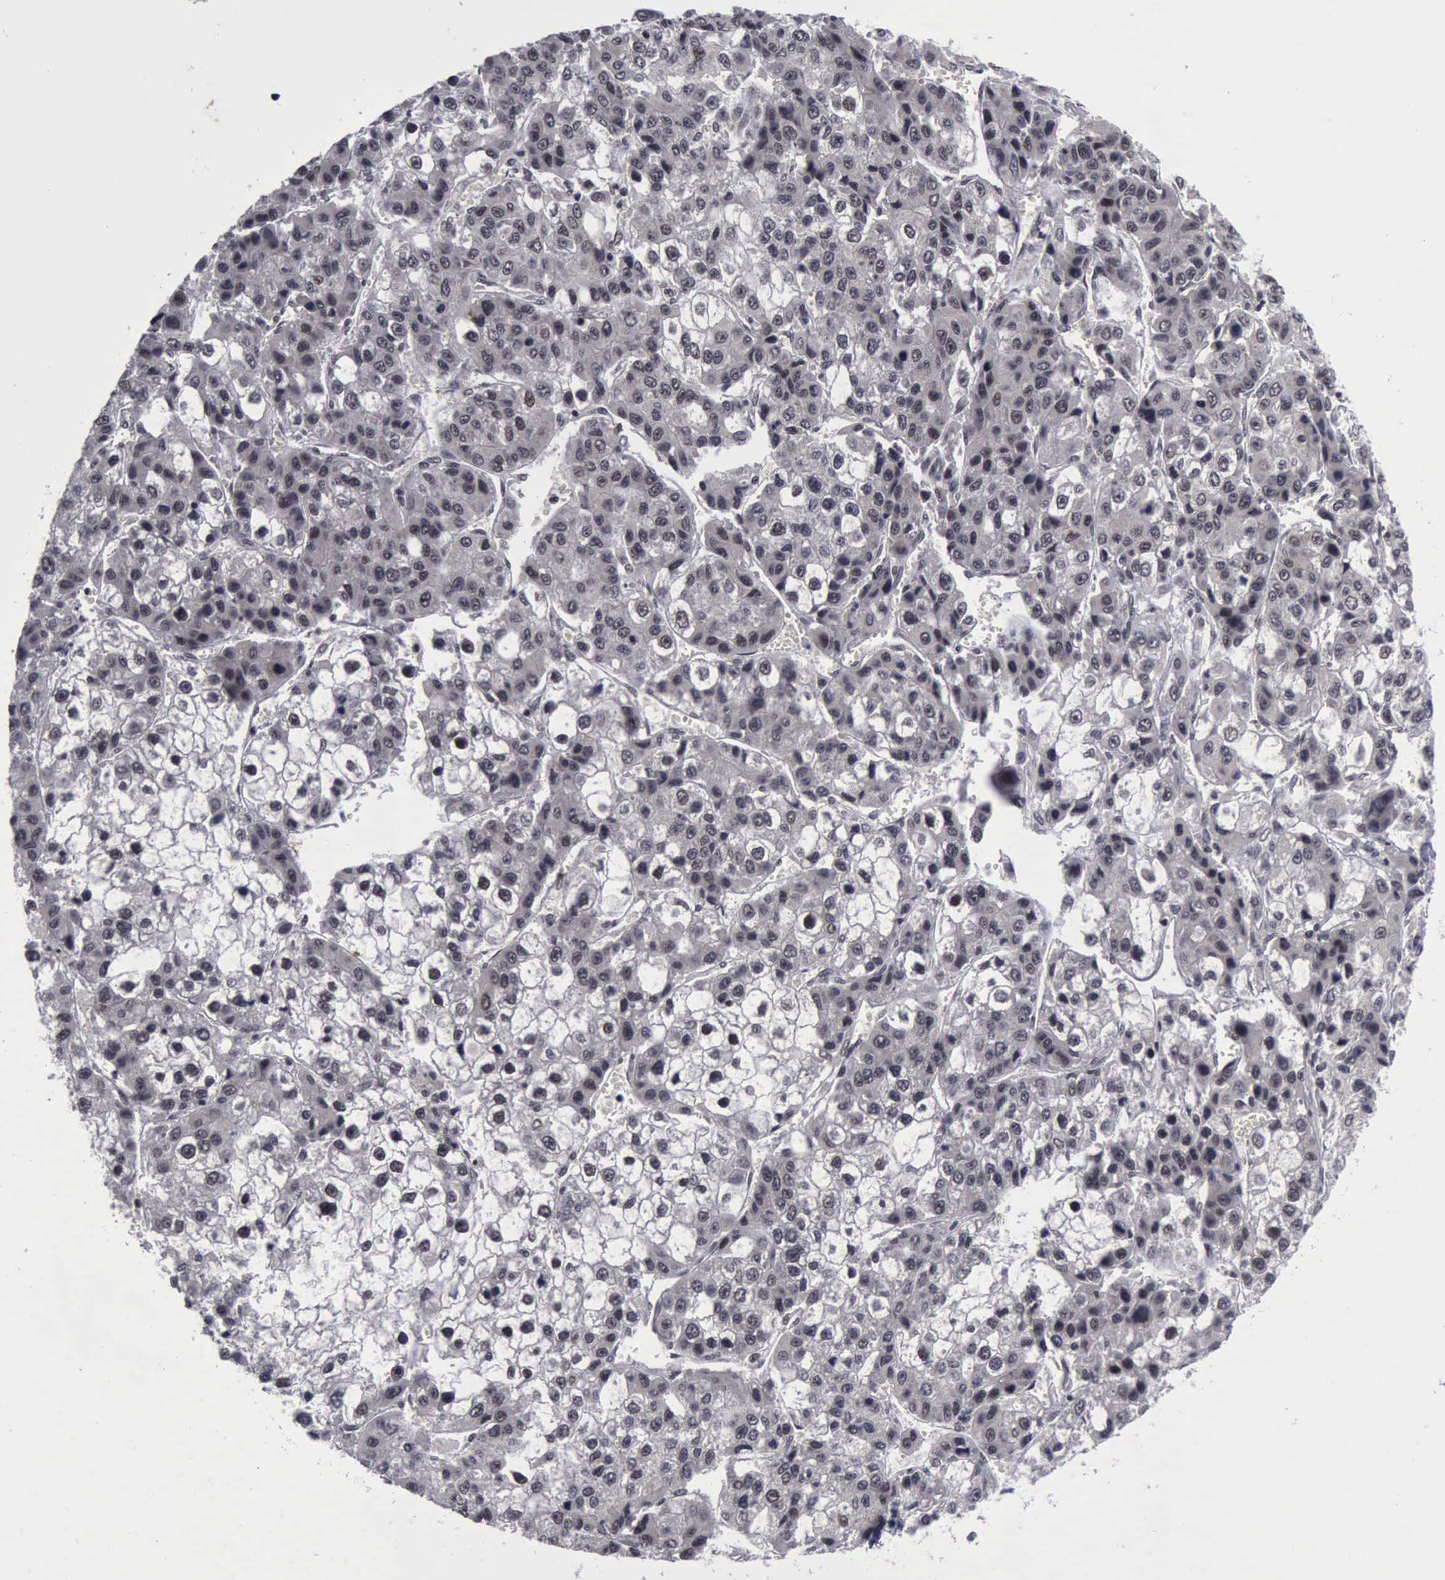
{"staining": {"intensity": "negative", "quantity": "none", "location": "none"}, "tissue": "liver cancer", "cell_type": "Tumor cells", "image_type": "cancer", "snomed": [{"axis": "morphology", "description": "Carcinoma, Hepatocellular, NOS"}, {"axis": "topography", "description": "Liver"}], "caption": "This is an IHC photomicrograph of hepatocellular carcinoma (liver). There is no positivity in tumor cells.", "gene": "ATM", "patient": {"sex": "female", "age": 66}}